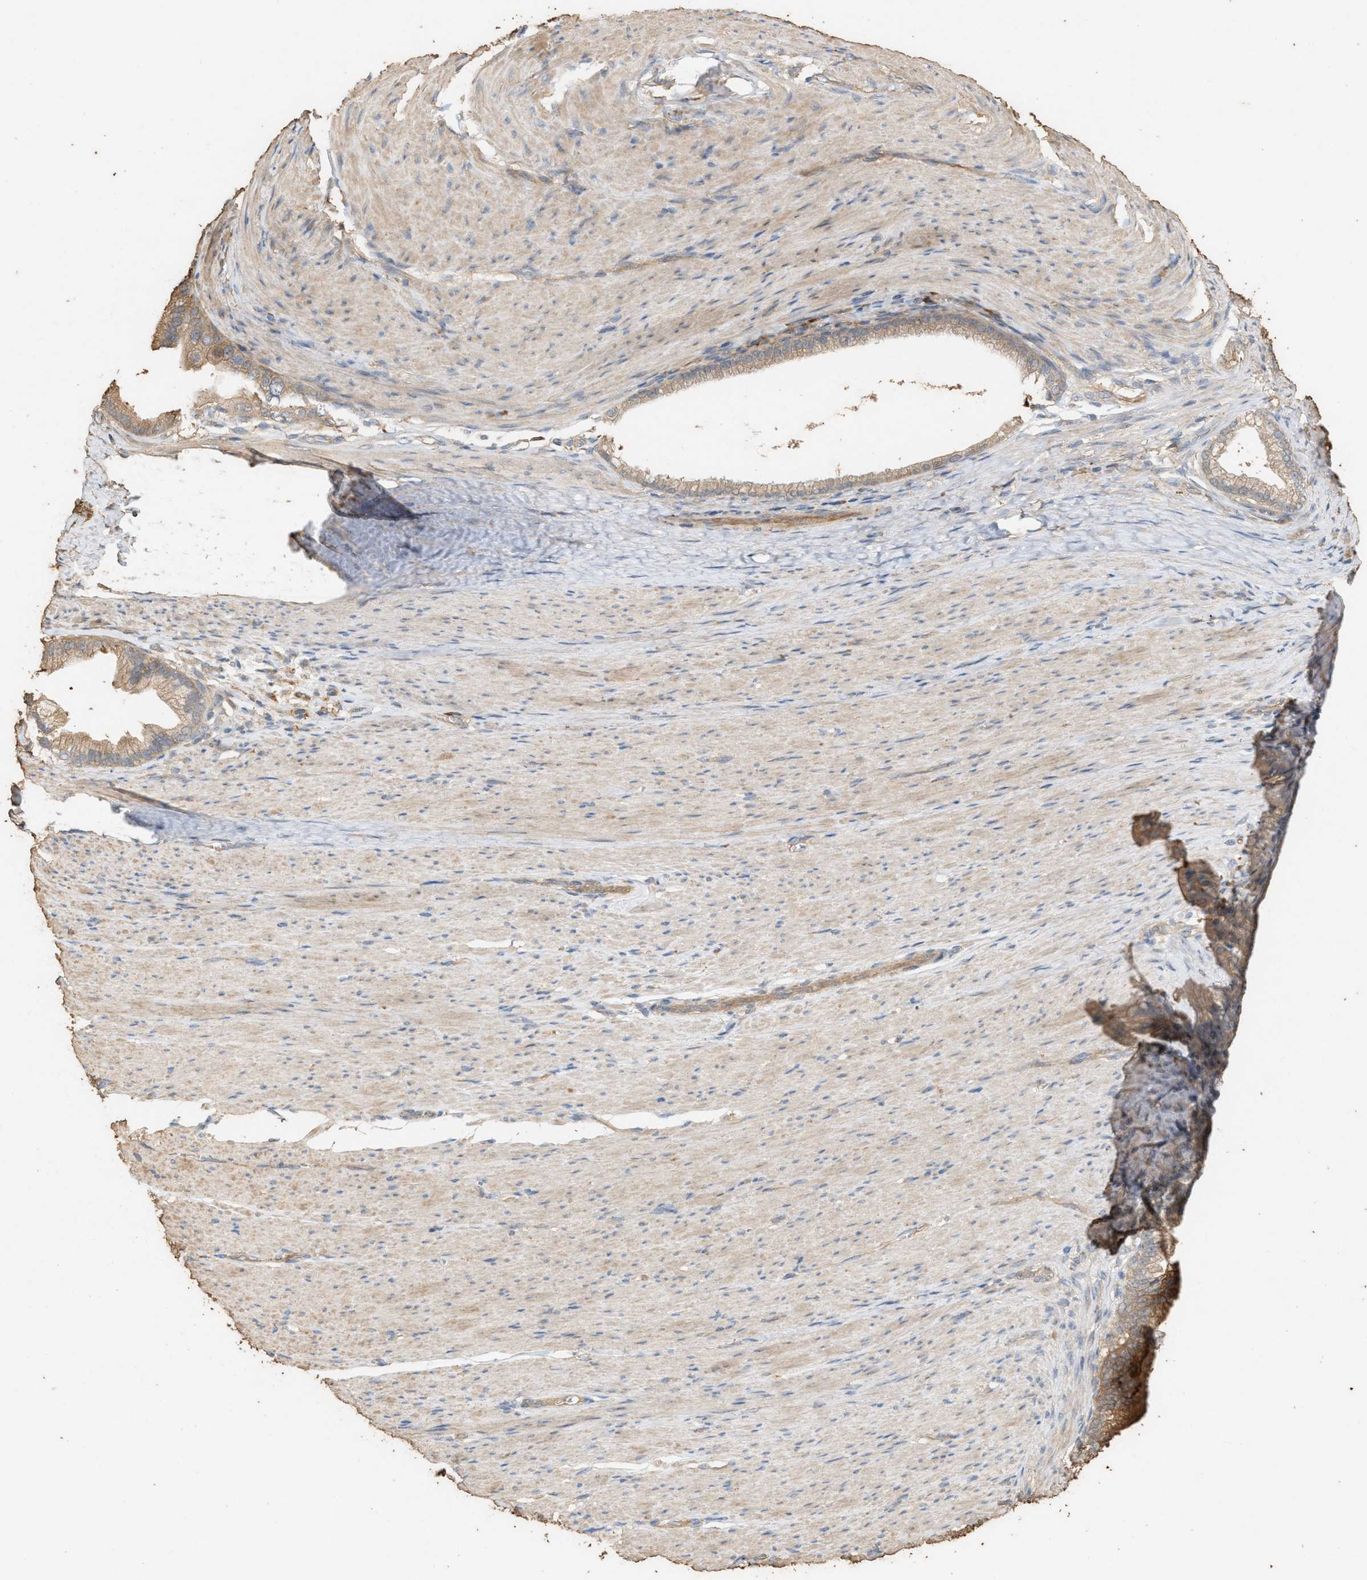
{"staining": {"intensity": "weak", "quantity": ">75%", "location": "cytoplasmic/membranous"}, "tissue": "pancreatic cancer", "cell_type": "Tumor cells", "image_type": "cancer", "snomed": [{"axis": "morphology", "description": "Adenocarcinoma, NOS"}, {"axis": "topography", "description": "Pancreas"}], "caption": "A high-resolution micrograph shows immunohistochemistry staining of pancreatic cancer (adenocarcinoma), which reveals weak cytoplasmic/membranous positivity in approximately >75% of tumor cells. The staining was performed using DAB to visualize the protein expression in brown, while the nuclei were stained in blue with hematoxylin (Magnification: 20x).", "gene": "DCAF7", "patient": {"sex": "male", "age": 69}}